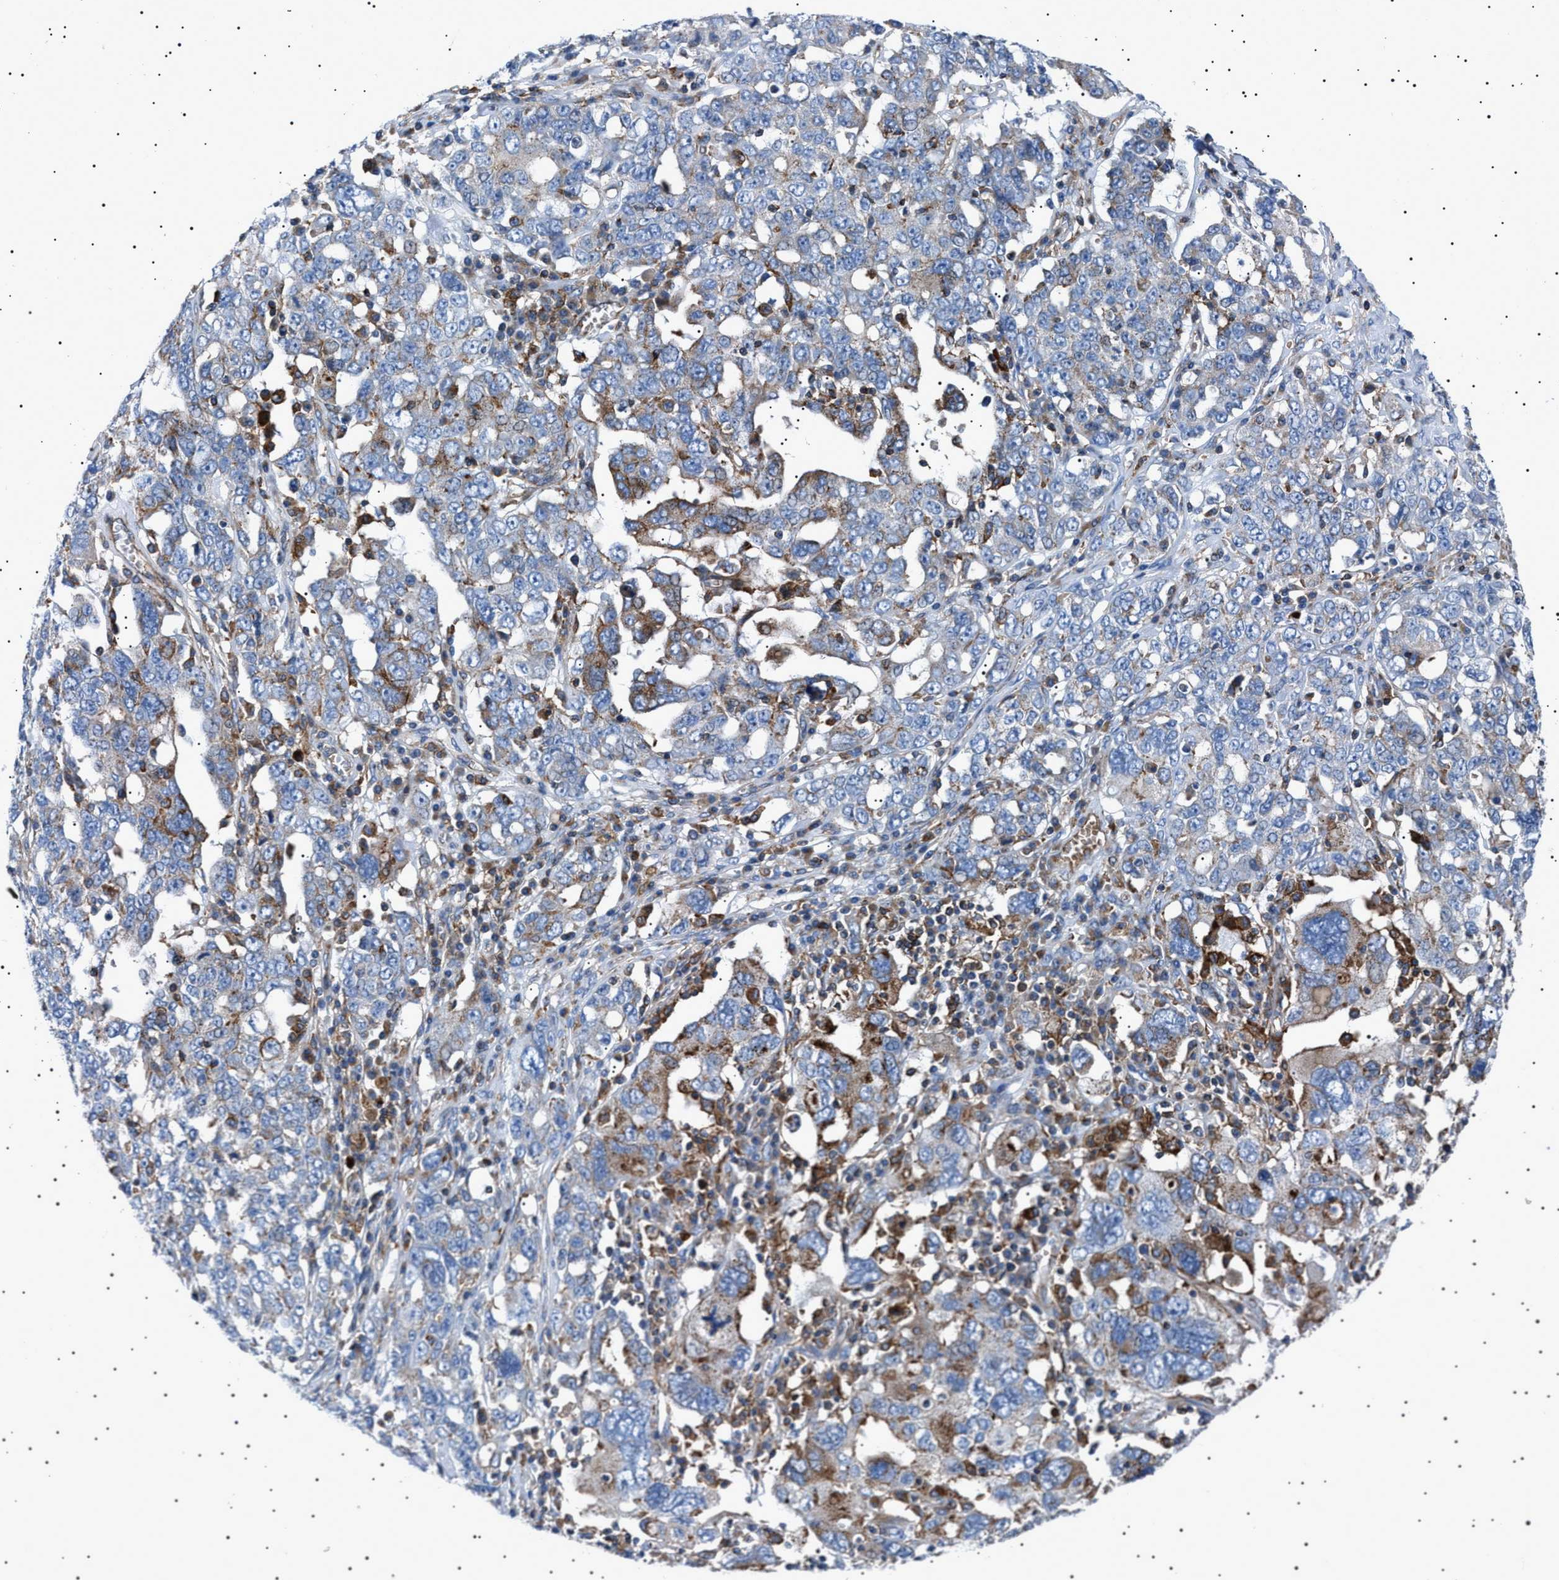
{"staining": {"intensity": "moderate", "quantity": "<25%", "location": "cytoplasmic/membranous"}, "tissue": "ovarian cancer", "cell_type": "Tumor cells", "image_type": "cancer", "snomed": [{"axis": "morphology", "description": "Carcinoma, endometroid"}, {"axis": "topography", "description": "Ovary"}], "caption": "DAB (3,3'-diaminobenzidine) immunohistochemical staining of human ovarian cancer (endometroid carcinoma) demonstrates moderate cytoplasmic/membranous protein positivity in about <25% of tumor cells. The staining was performed using DAB to visualize the protein expression in brown, while the nuclei were stained in blue with hematoxylin (Magnification: 20x).", "gene": "NEU1", "patient": {"sex": "female", "age": 62}}